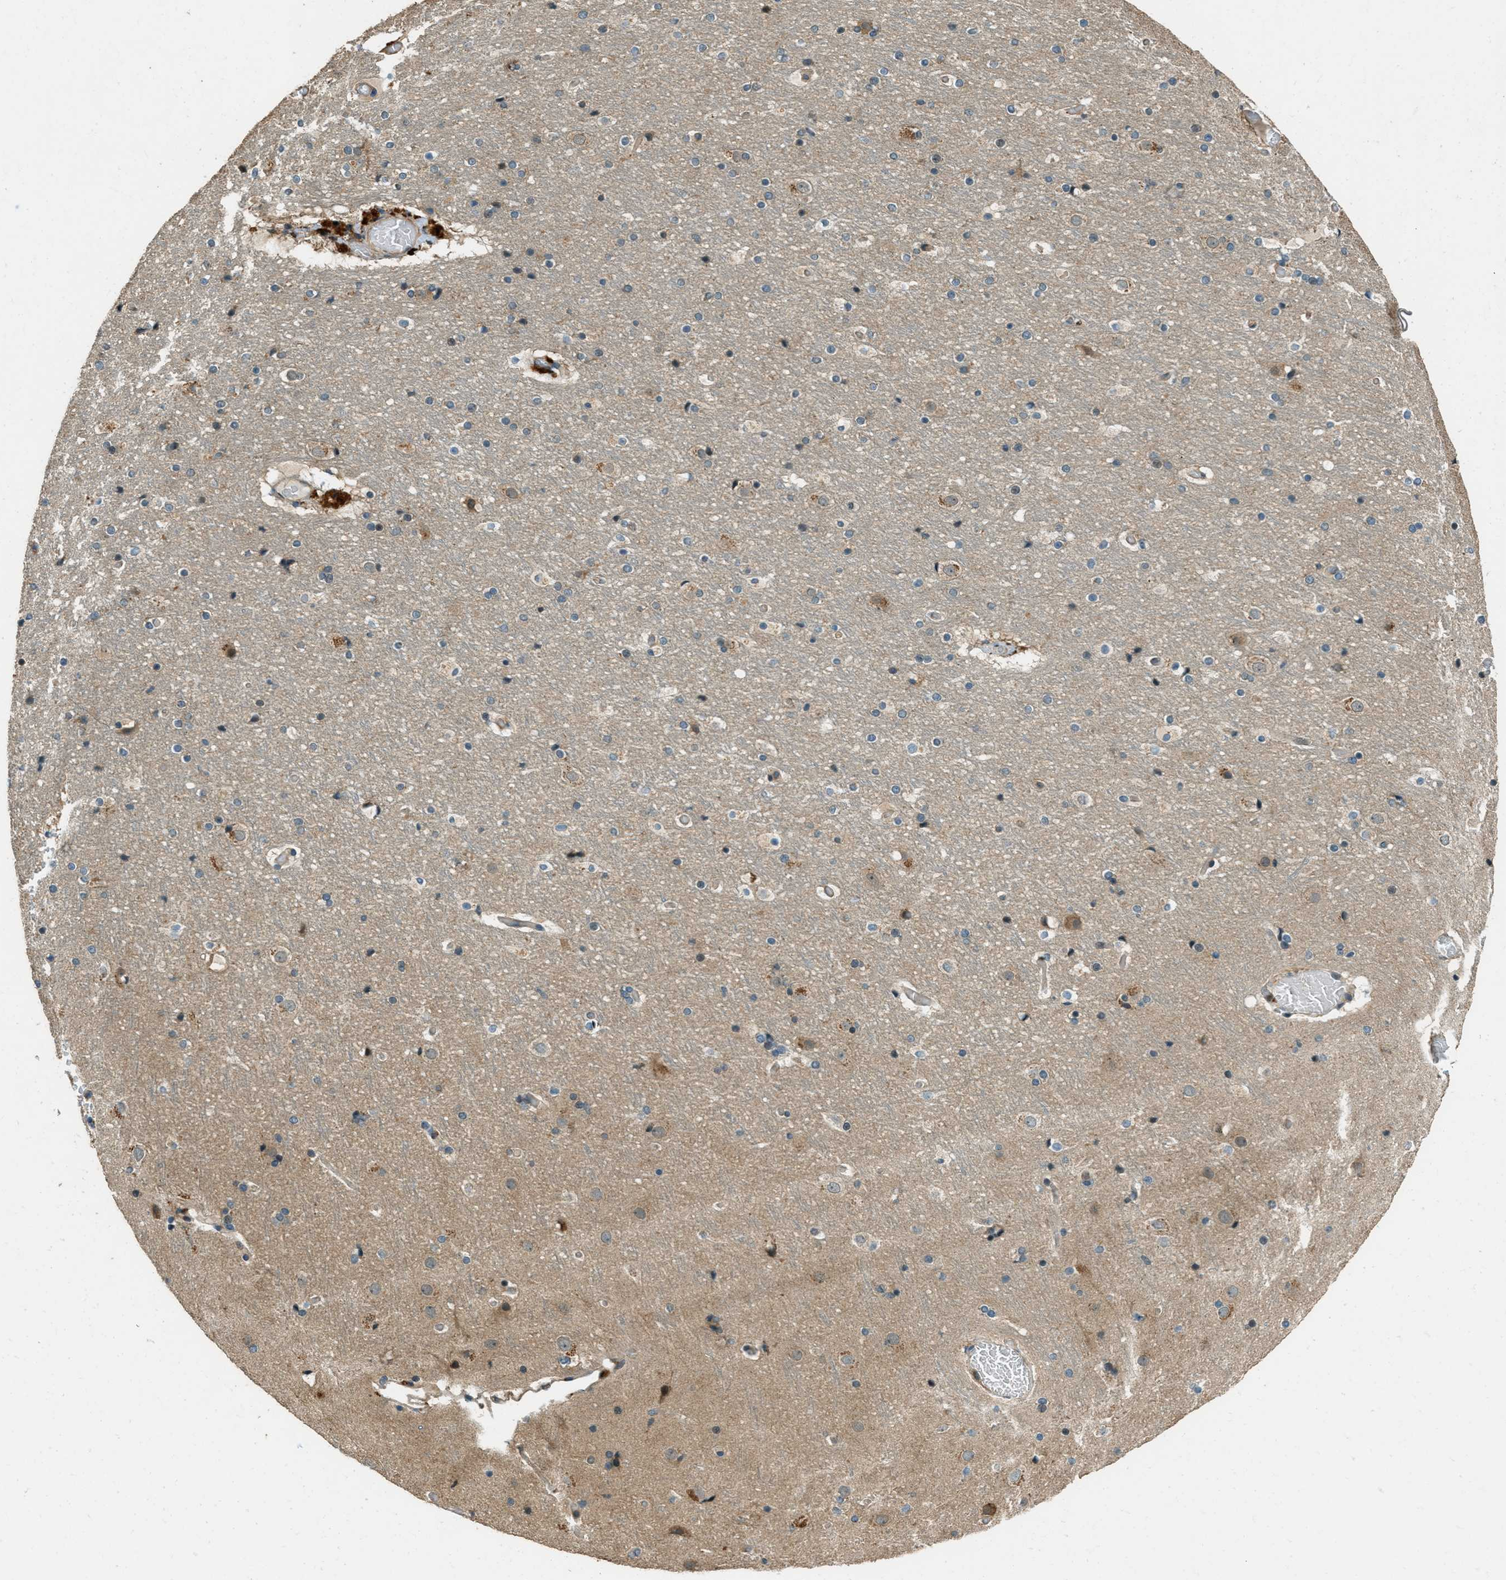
{"staining": {"intensity": "weak", "quantity": ">75%", "location": "cytoplasmic/membranous"}, "tissue": "cerebral cortex", "cell_type": "Endothelial cells", "image_type": "normal", "snomed": [{"axis": "morphology", "description": "Normal tissue, NOS"}, {"axis": "topography", "description": "Cerebral cortex"}], "caption": "An IHC image of normal tissue is shown. Protein staining in brown labels weak cytoplasmic/membranous positivity in cerebral cortex within endothelial cells.", "gene": "PTPN23", "patient": {"sex": "male", "age": 57}}